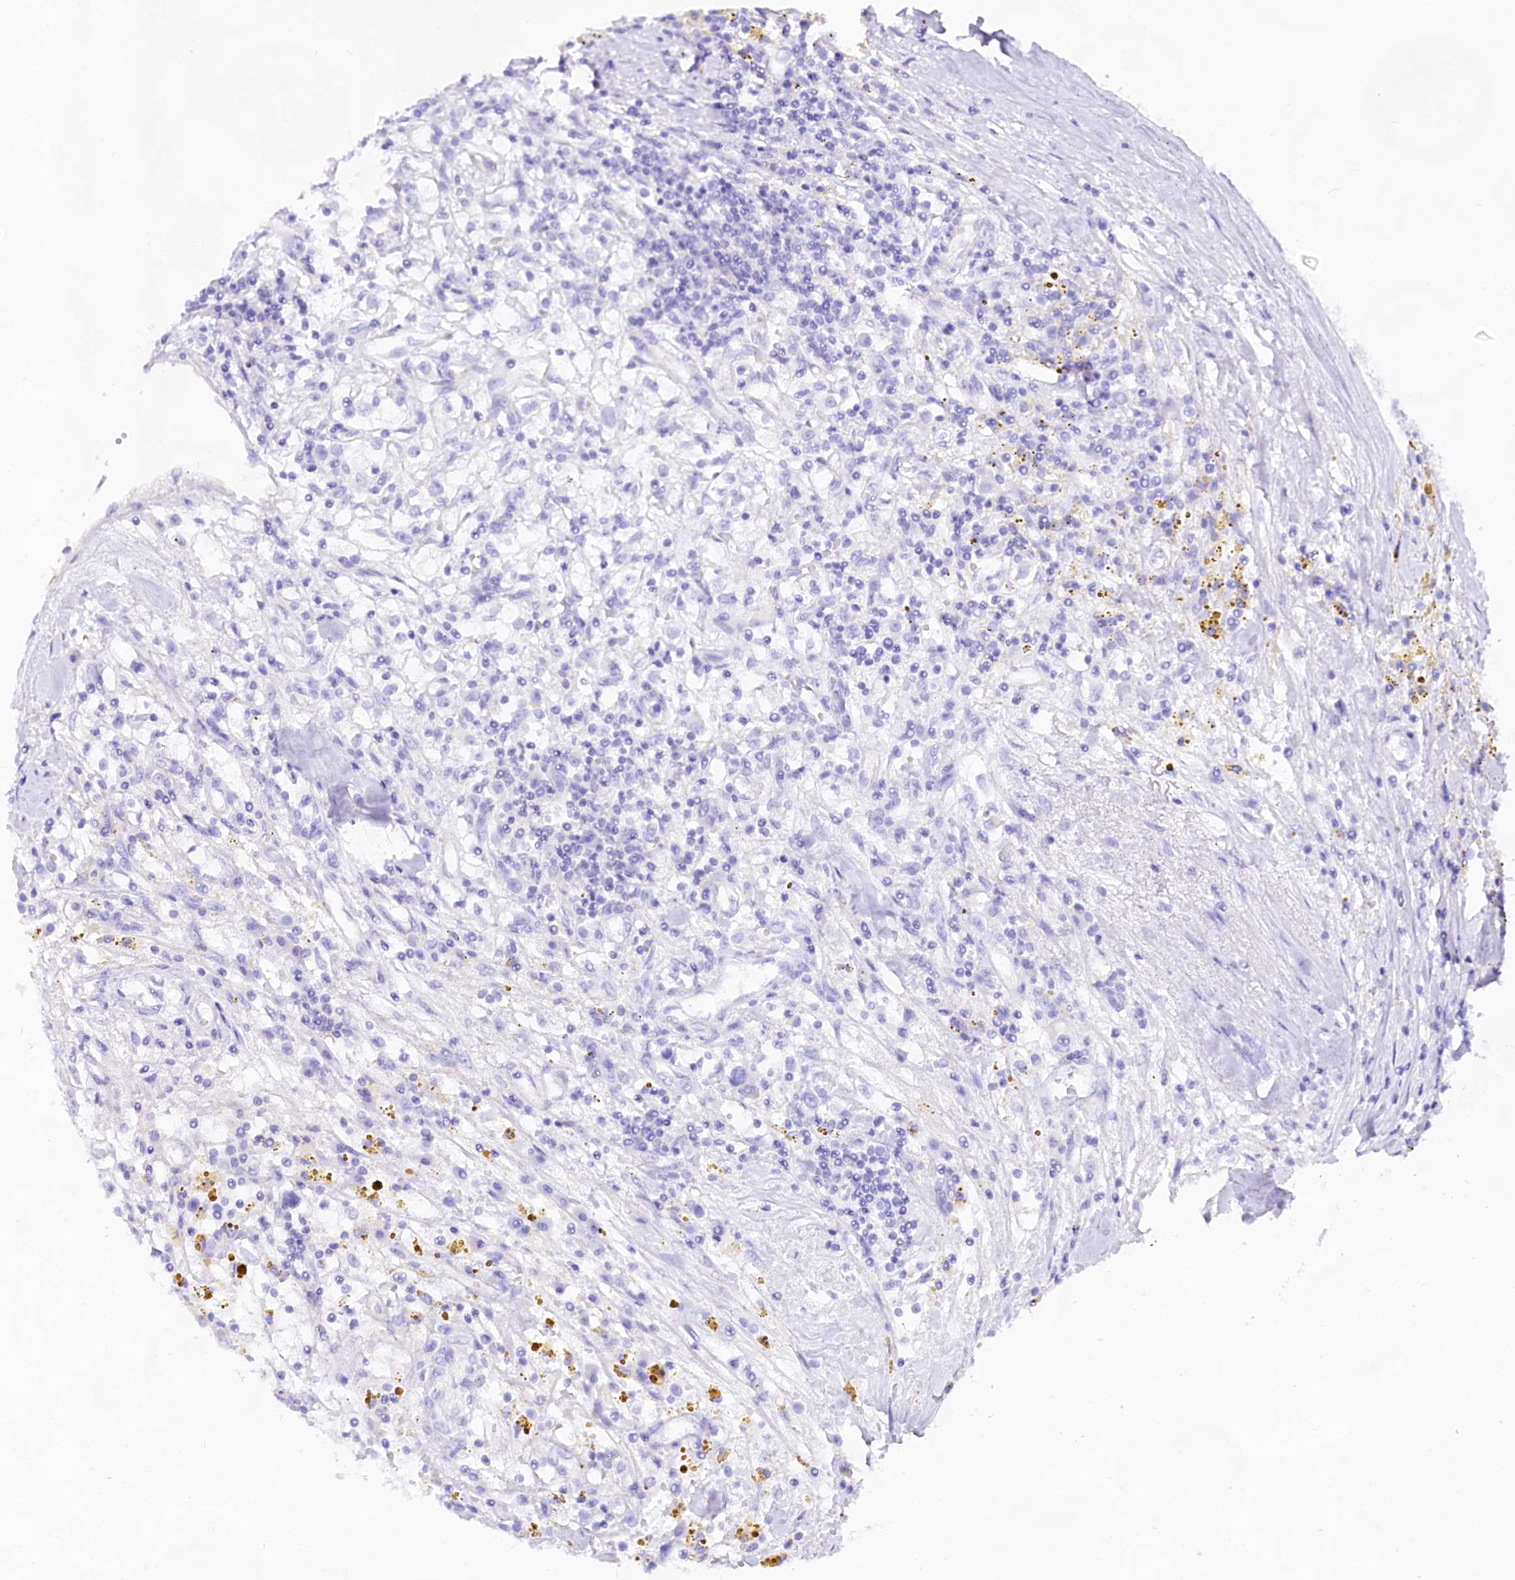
{"staining": {"intensity": "negative", "quantity": "none", "location": "none"}, "tissue": "renal cancer", "cell_type": "Tumor cells", "image_type": "cancer", "snomed": [{"axis": "morphology", "description": "Adenocarcinoma, NOS"}, {"axis": "topography", "description": "Kidney"}], "caption": "IHC of human renal cancer (adenocarcinoma) reveals no expression in tumor cells. The staining is performed using DAB (3,3'-diaminobenzidine) brown chromogen with nuclei counter-stained in using hematoxylin.", "gene": "CD99", "patient": {"sex": "male", "age": 56}}